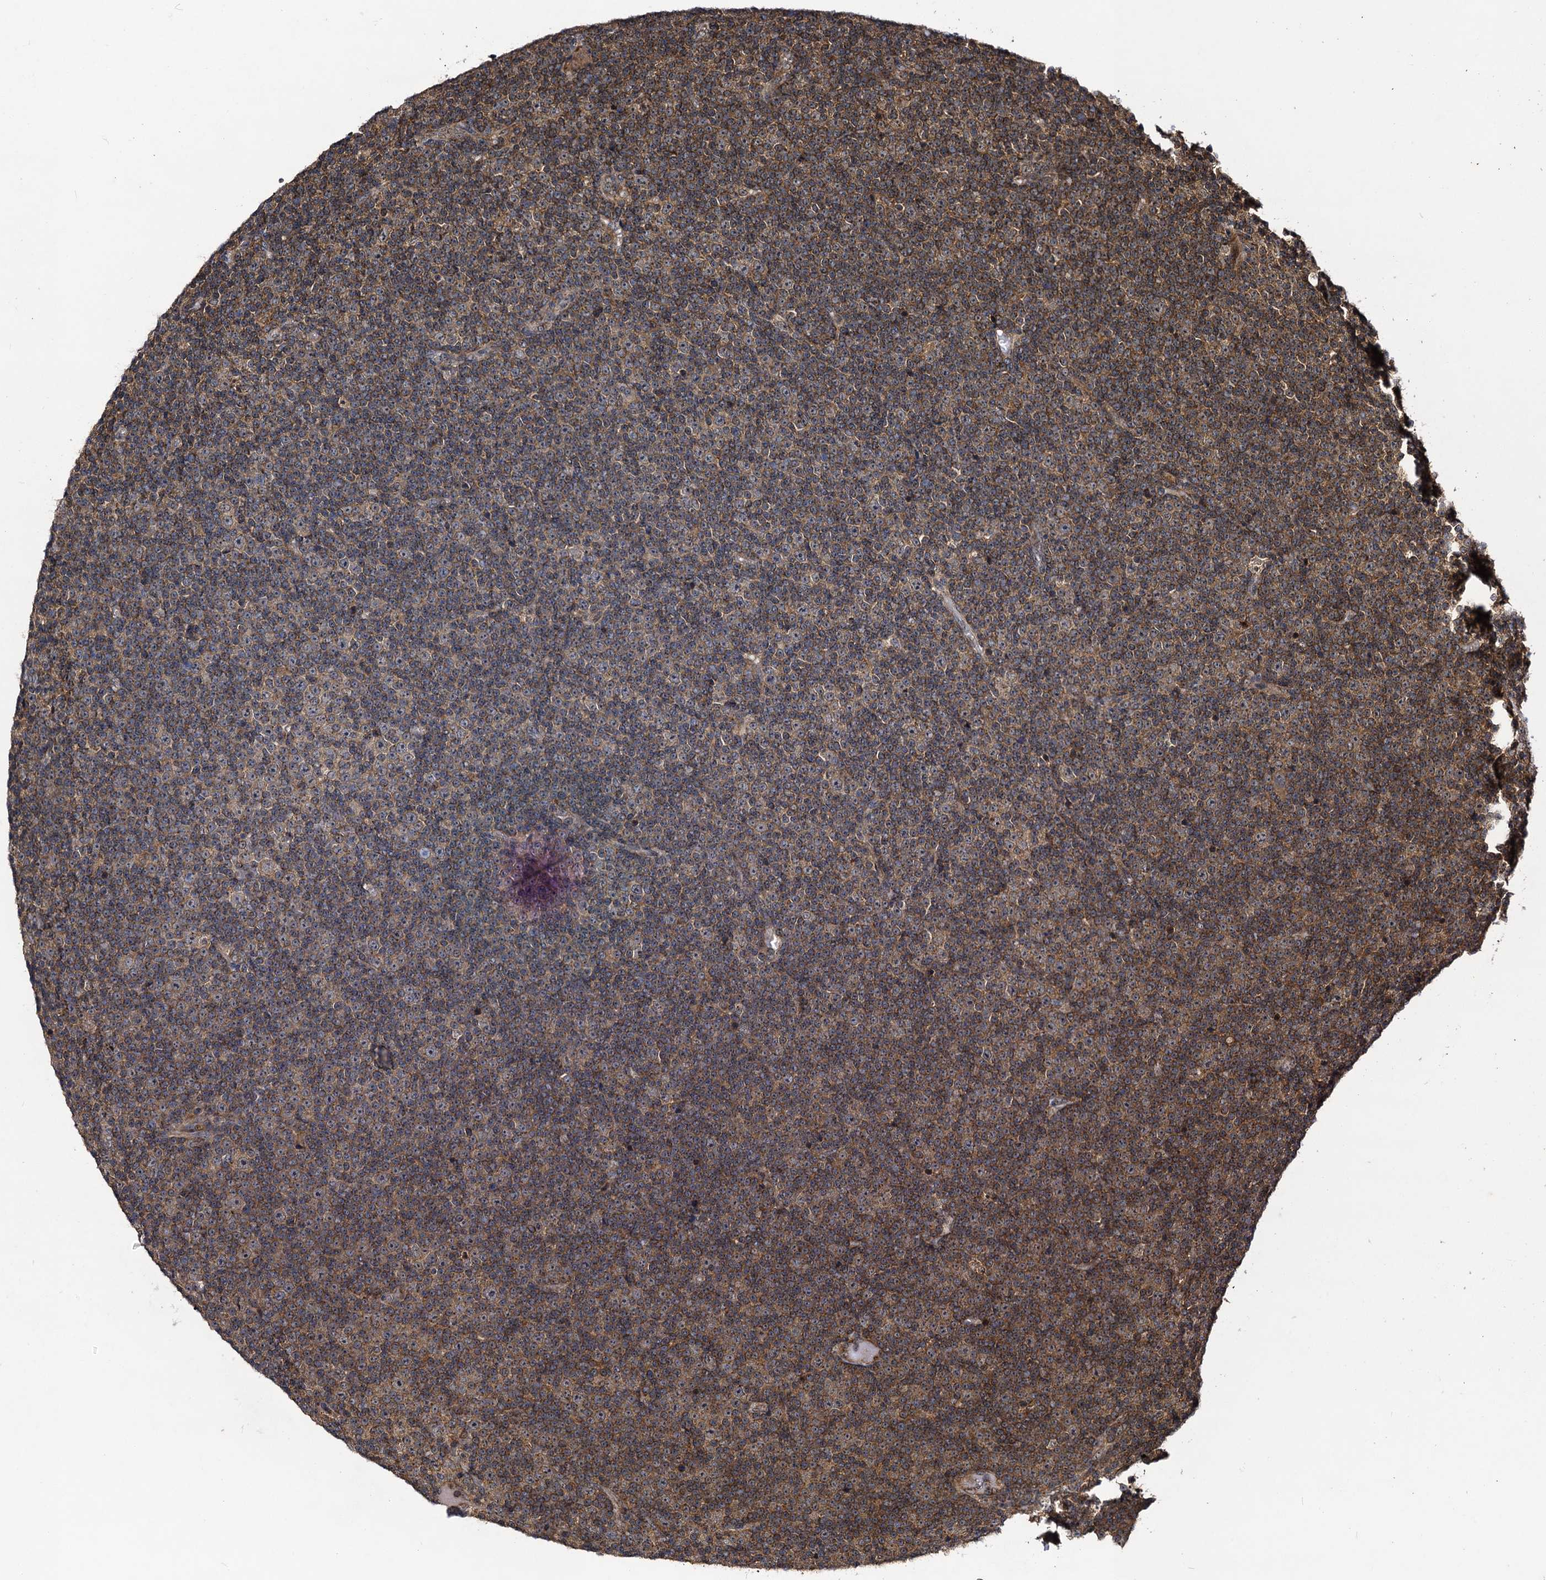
{"staining": {"intensity": "moderate", "quantity": ">75%", "location": "cytoplasmic/membranous"}, "tissue": "lymphoma", "cell_type": "Tumor cells", "image_type": "cancer", "snomed": [{"axis": "morphology", "description": "Malignant lymphoma, non-Hodgkin's type, Low grade"}, {"axis": "topography", "description": "Lymph node"}], "caption": "Moderate cytoplasmic/membranous protein expression is identified in approximately >75% of tumor cells in lymphoma.", "gene": "KXD1", "patient": {"sex": "female", "age": 67}}